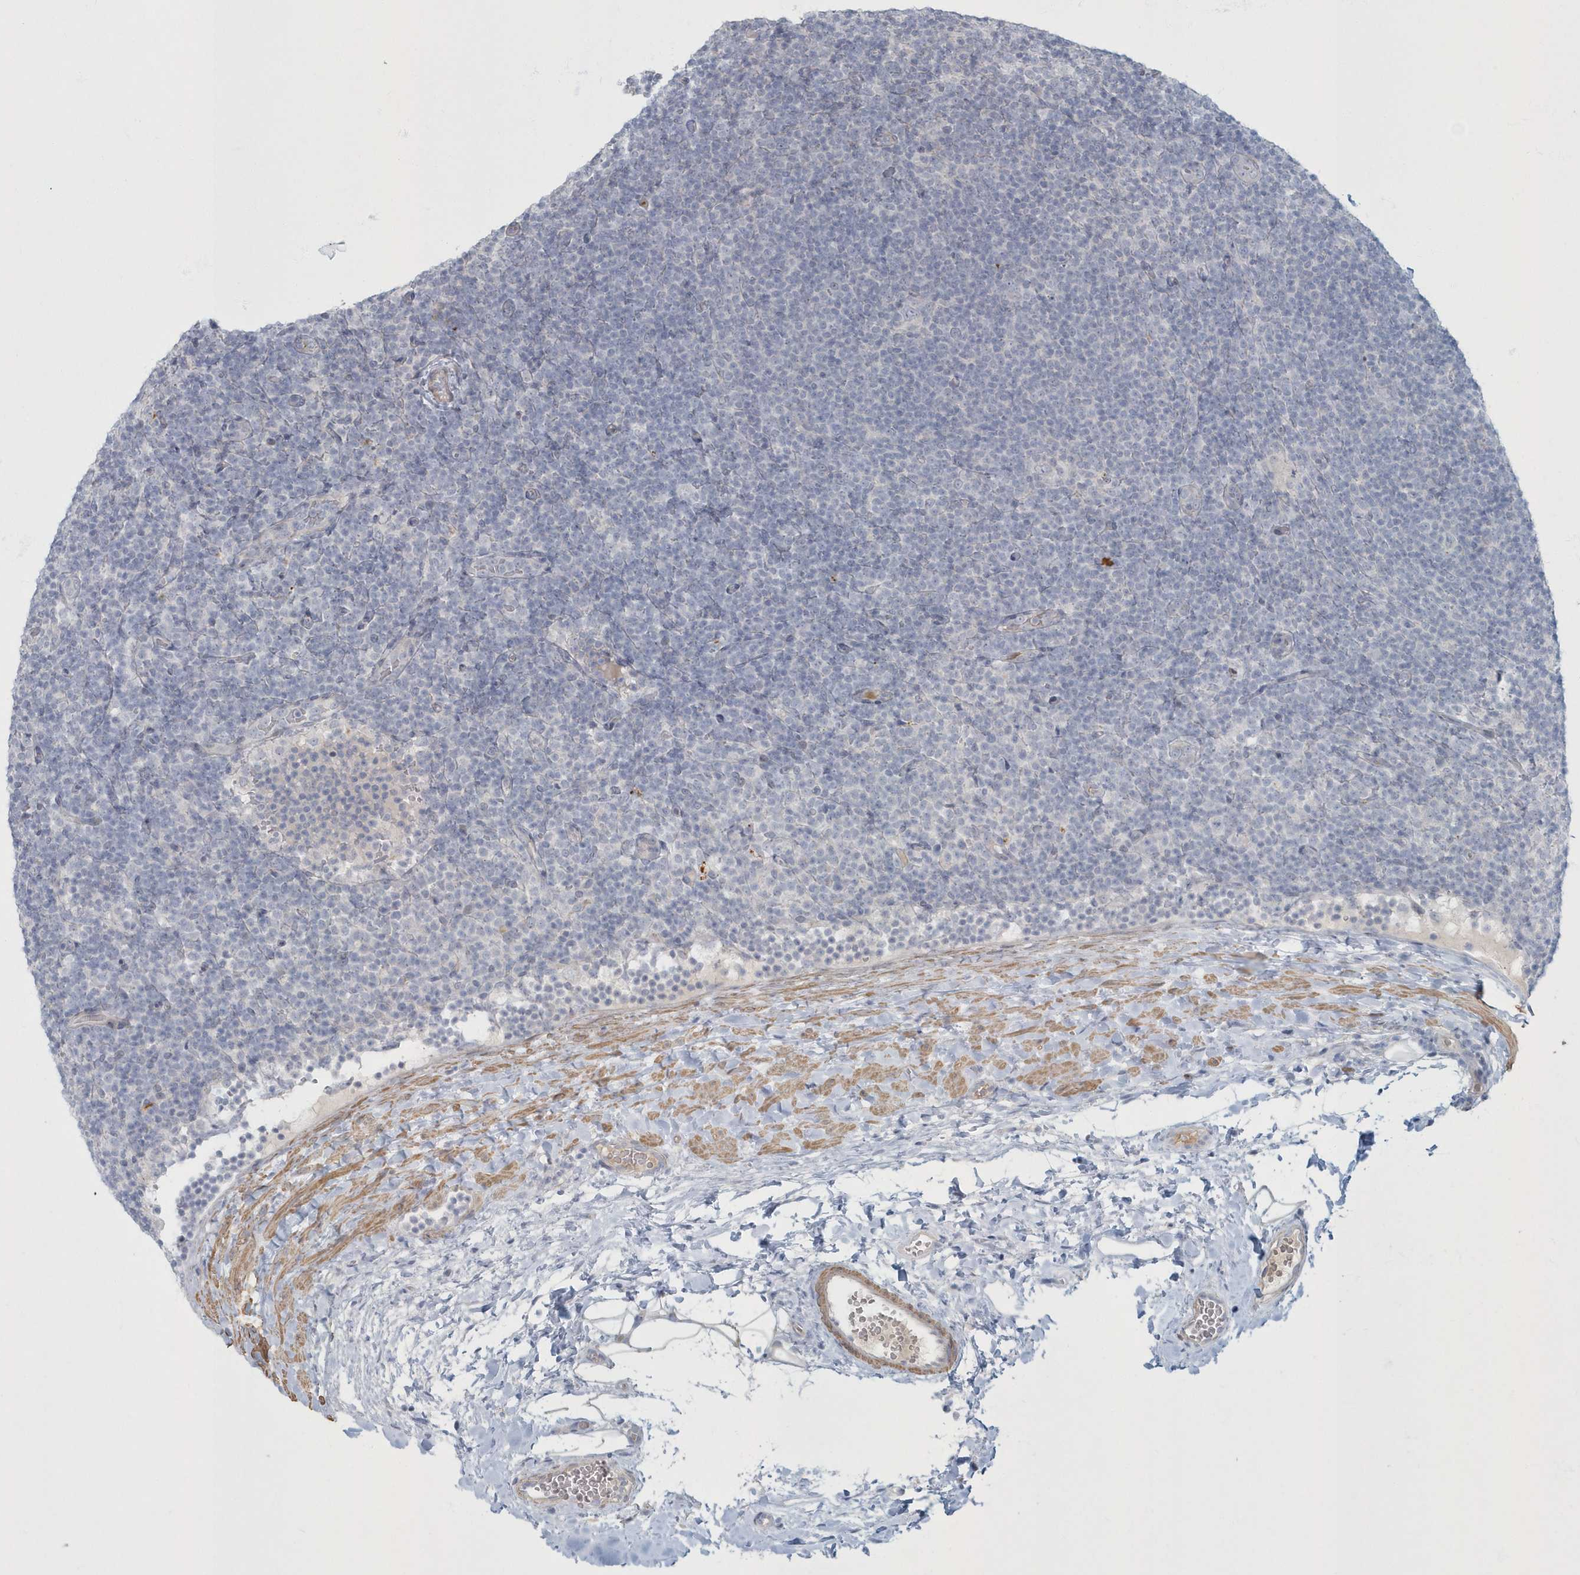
{"staining": {"intensity": "negative", "quantity": "none", "location": "none"}, "tissue": "lymphoma", "cell_type": "Tumor cells", "image_type": "cancer", "snomed": [{"axis": "morphology", "description": "Hodgkin's disease, NOS"}, {"axis": "topography", "description": "Lymph node"}], "caption": "Protein analysis of lymphoma exhibits no significant positivity in tumor cells.", "gene": "MYOT", "patient": {"sex": "female", "age": 57}}